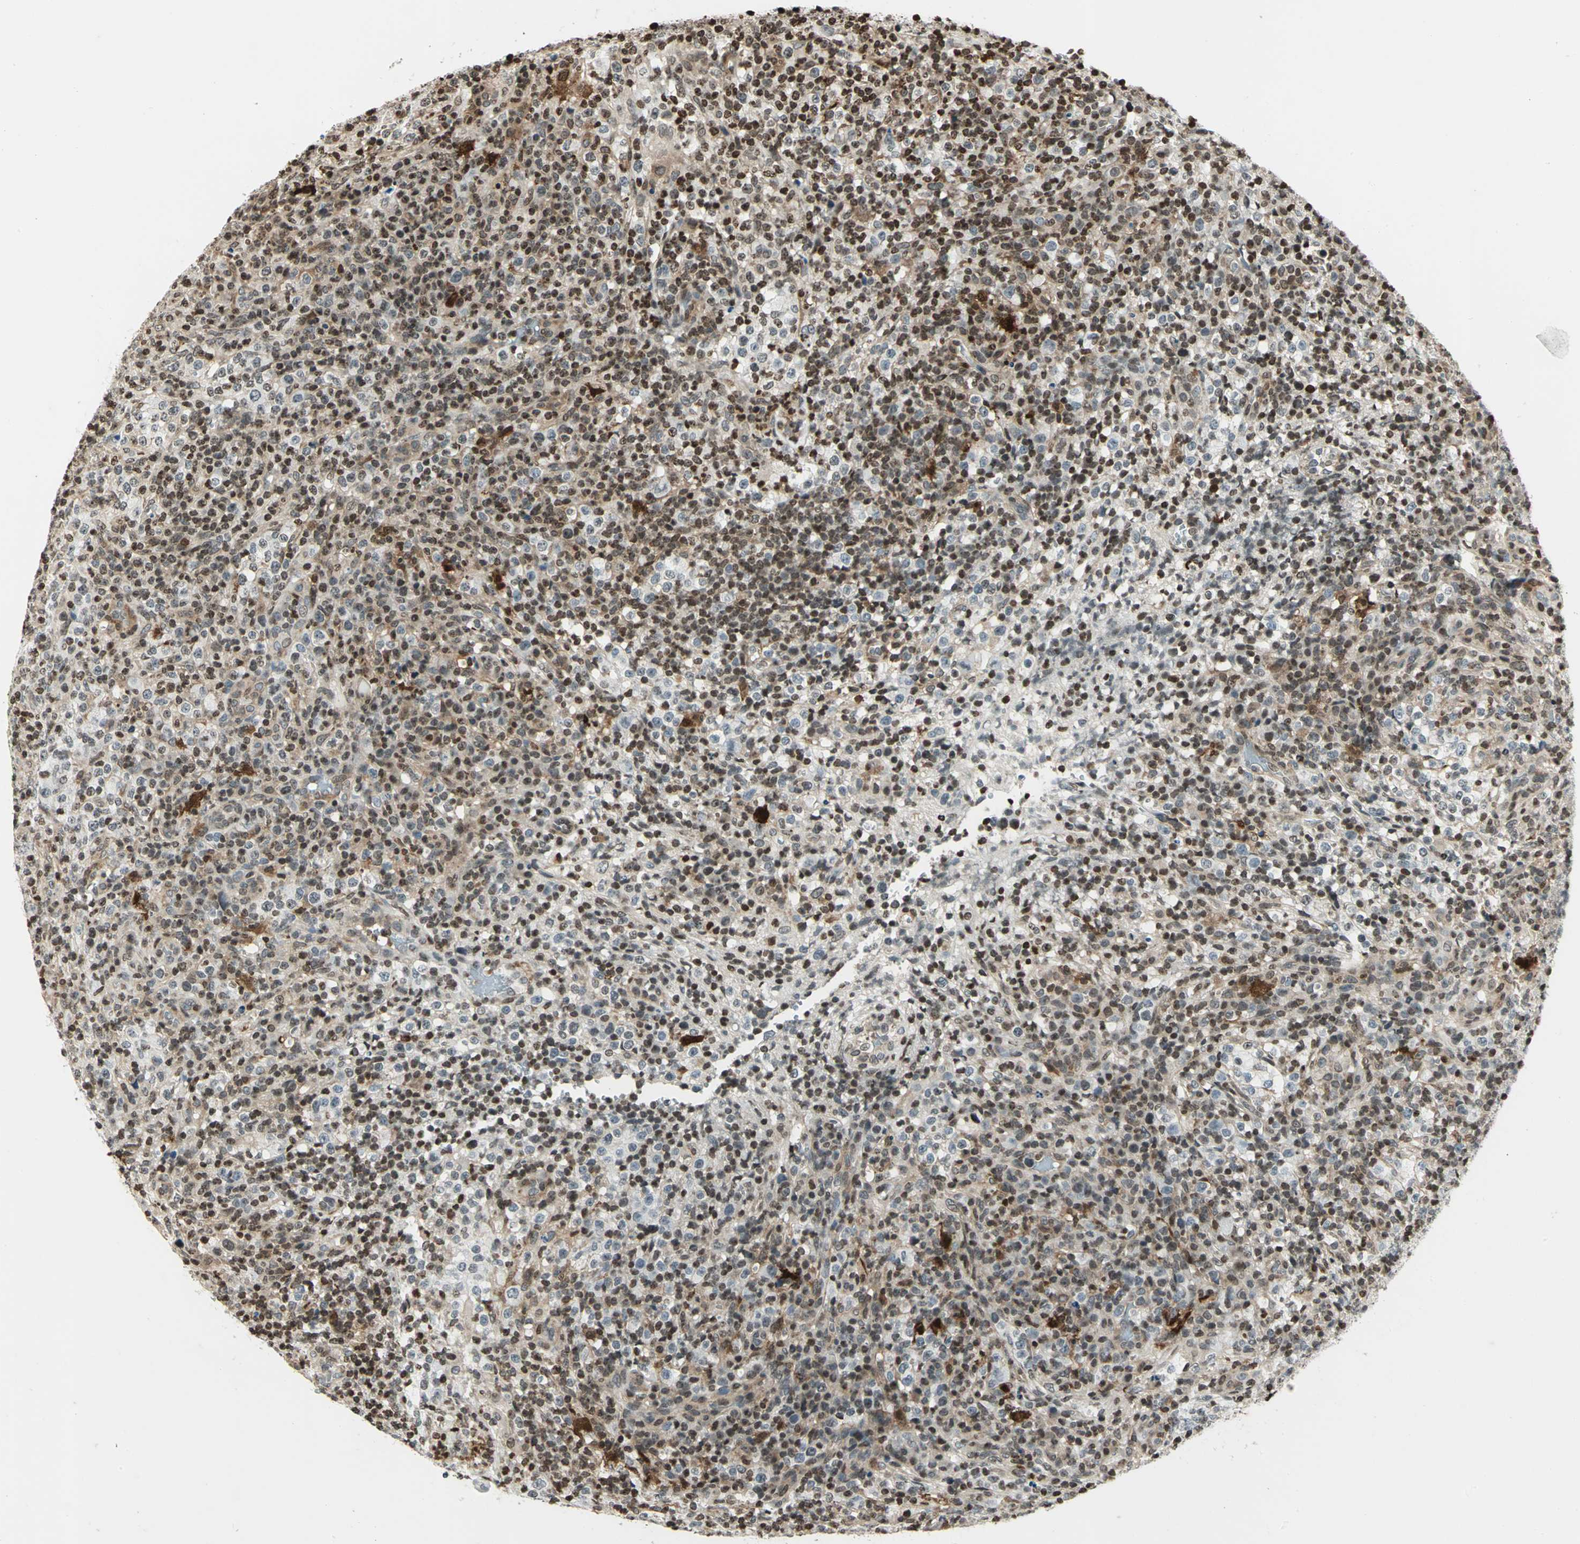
{"staining": {"intensity": "moderate", "quantity": "25%-75%", "location": "cytoplasmic/membranous,nuclear"}, "tissue": "lymphoma", "cell_type": "Tumor cells", "image_type": "cancer", "snomed": [{"axis": "morphology", "description": "Malignant lymphoma, non-Hodgkin's type, High grade"}, {"axis": "topography", "description": "Lymph node"}], "caption": "Immunohistochemical staining of high-grade malignant lymphoma, non-Hodgkin's type shows moderate cytoplasmic/membranous and nuclear protein staining in about 25%-75% of tumor cells.", "gene": "LGALS3", "patient": {"sex": "female", "age": 76}}